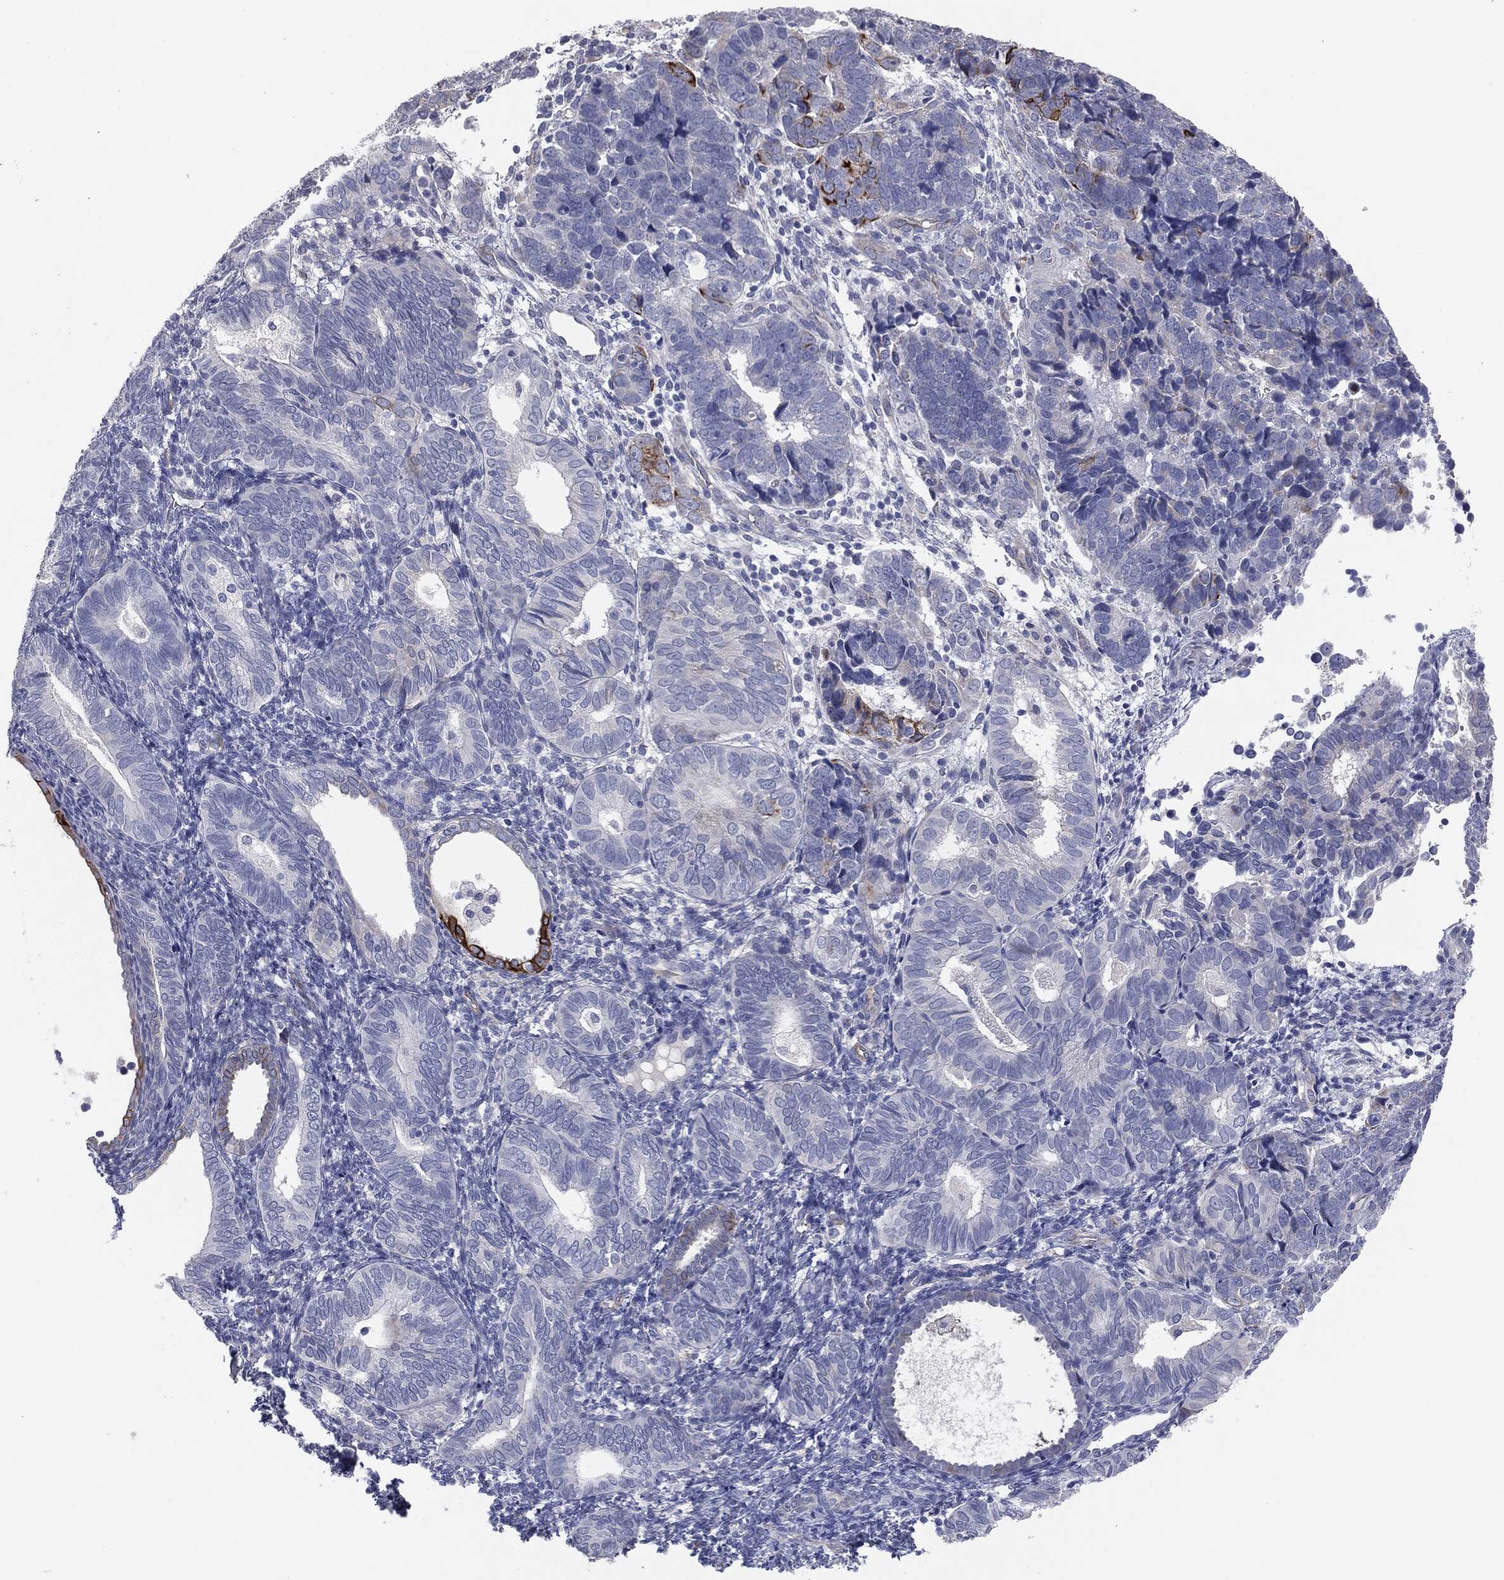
{"staining": {"intensity": "negative", "quantity": "none", "location": "none"}, "tissue": "endometrial cancer", "cell_type": "Tumor cells", "image_type": "cancer", "snomed": [{"axis": "morphology", "description": "Adenocarcinoma, NOS"}, {"axis": "topography", "description": "Endometrium"}], "caption": "Immunohistochemical staining of human endometrial adenocarcinoma exhibits no significant positivity in tumor cells.", "gene": "KRT5", "patient": {"sex": "female", "age": 82}}